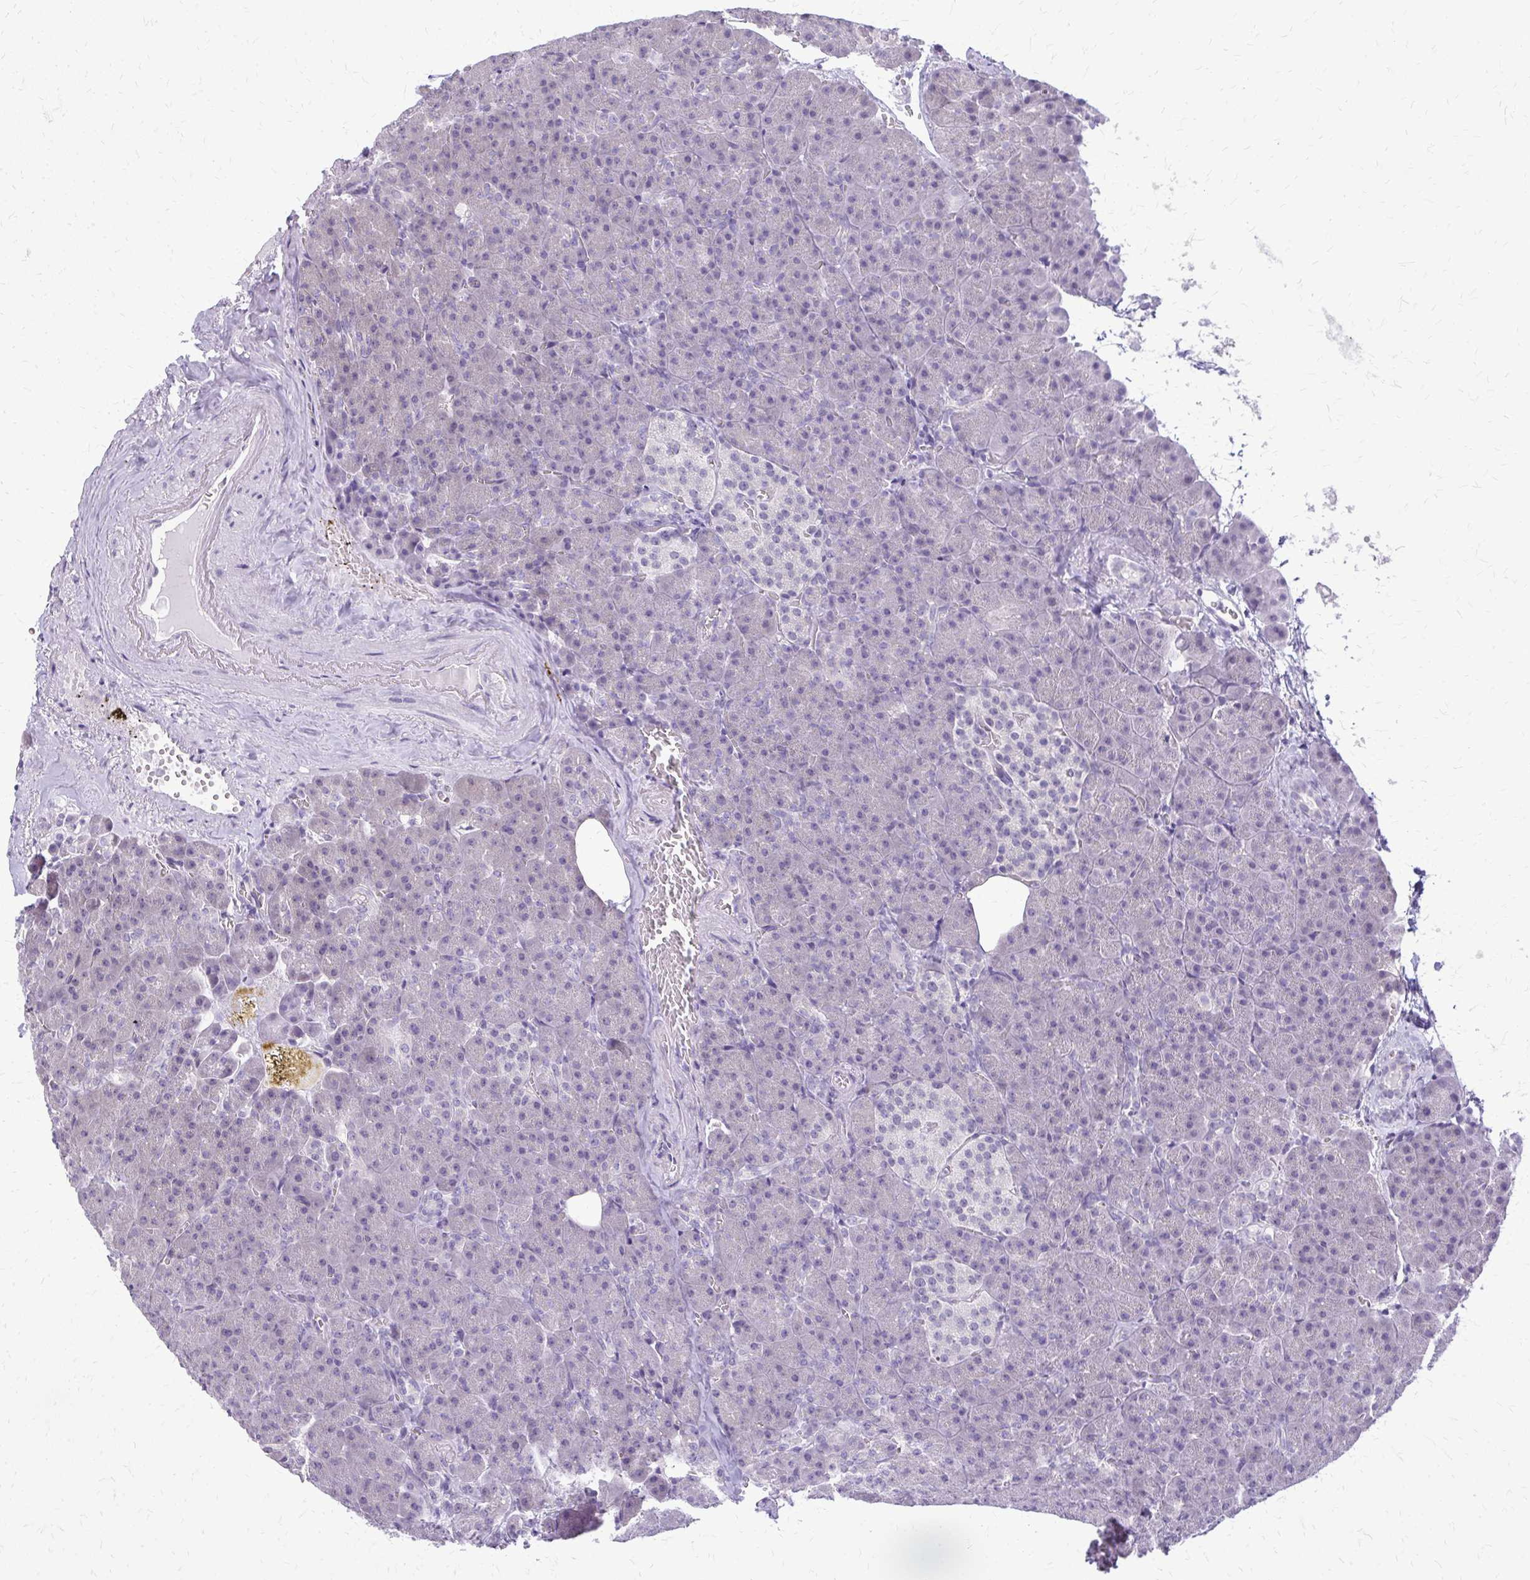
{"staining": {"intensity": "negative", "quantity": "none", "location": "none"}, "tissue": "pancreas", "cell_type": "Exocrine glandular cells", "image_type": "normal", "snomed": [{"axis": "morphology", "description": "Normal tissue, NOS"}, {"axis": "topography", "description": "Pancreas"}], "caption": "This photomicrograph is of normal pancreas stained with immunohistochemistry to label a protein in brown with the nuclei are counter-stained blue. There is no positivity in exocrine glandular cells.", "gene": "PLCB1", "patient": {"sex": "female", "age": 74}}